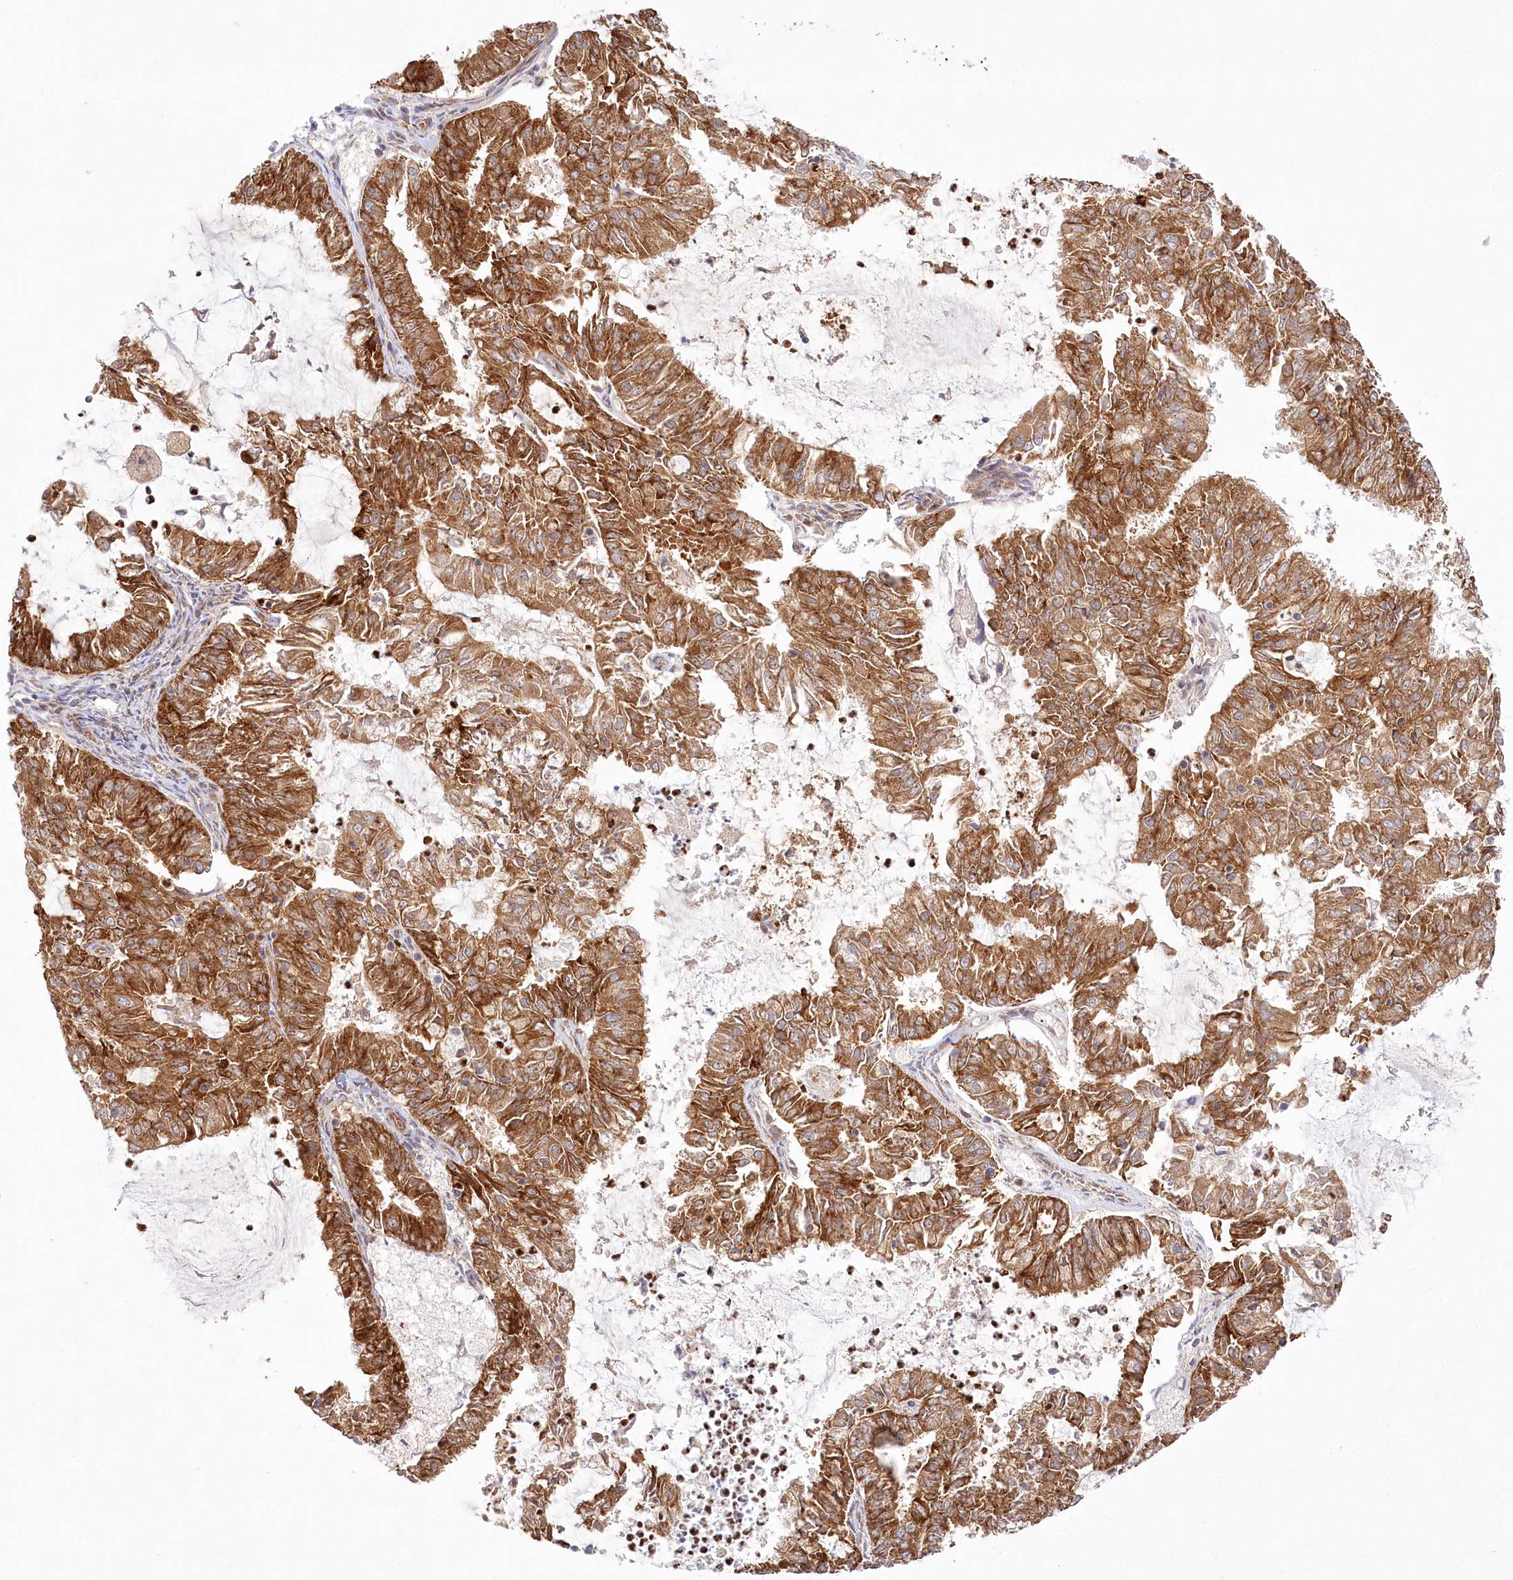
{"staining": {"intensity": "strong", "quantity": ">75%", "location": "cytoplasmic/membranous"}, "tissue": "endometrial cancer", "cell_type": "Tumor cells", "image_type": "cancer", "snomed": [{"axis": "morphology", "description": "Adenocarcinoma, NOS"}, {"axis": "topography", "description": "Endometrium"}], "caption": "High-magnification brightfield microscopy of endometrial cancer stained with DAB (brown) and counterstained with hematoxylin (blue). tumor cells exhibit strong cytoplasmic/membranous staining is present in approximately>75% of cells.", "gene": "COMMD3", "patient": {"sex": "female", "age": 57}}